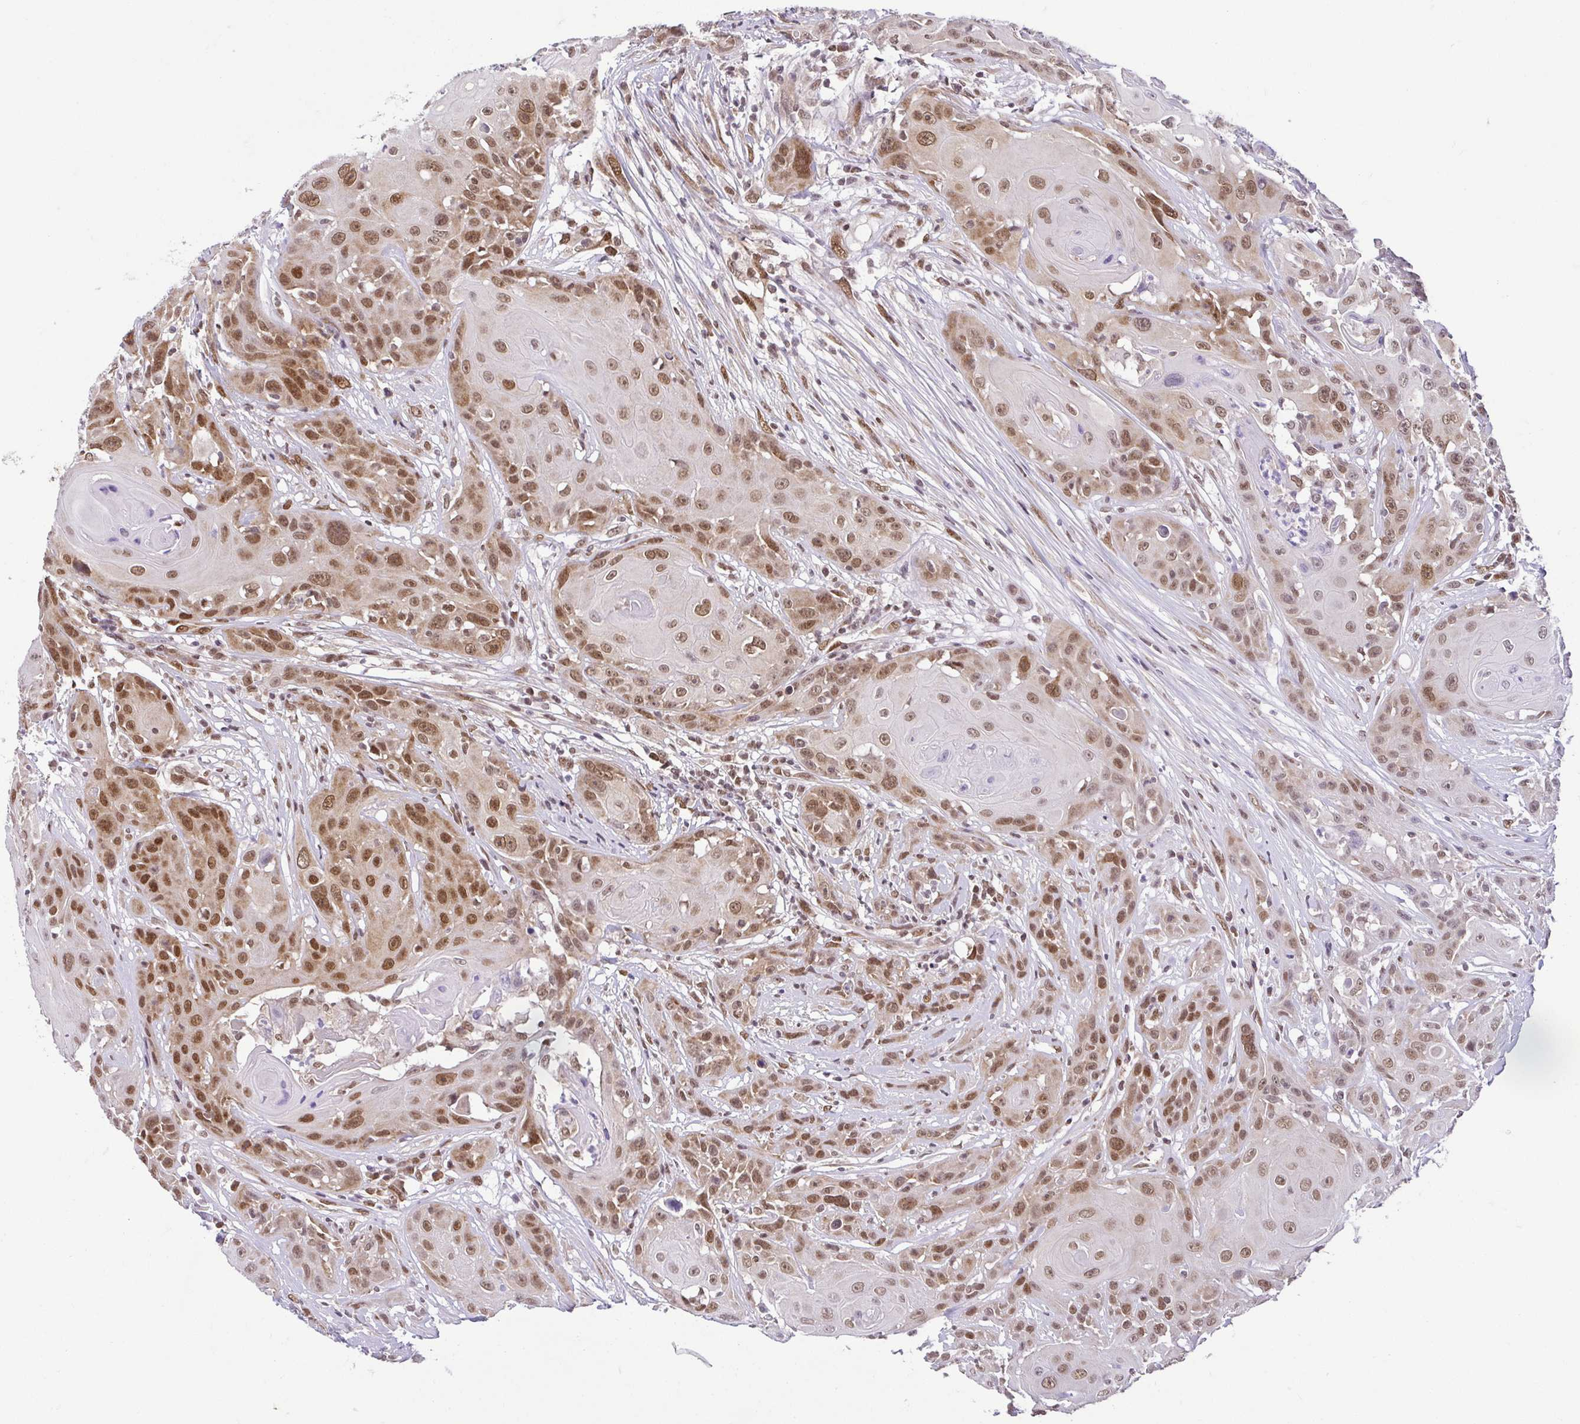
{"staining": {"intensity": "moderate", "quantity": "25%-75%", "location": "nuclear"}, "tissue": "head and neck cancer", "cell_type": "Tumor cells", "image_type": "cancer", "snomed": [{"axis": "morphology", "description": "Squamous cell carcinoma, NOS"}, {"axis": "topography", "description": "Skin"}, {"axis": "topography", "description": "Head-Neck"}], "caption": "Protein expression analysis of human head and neck cancer (squamous cell carcinoma) reveals moderate nuclear positivity in about 25%-75% of tumor cells.", "gene": "RBM3", "patient": {"sex": "male", "age": 80}}